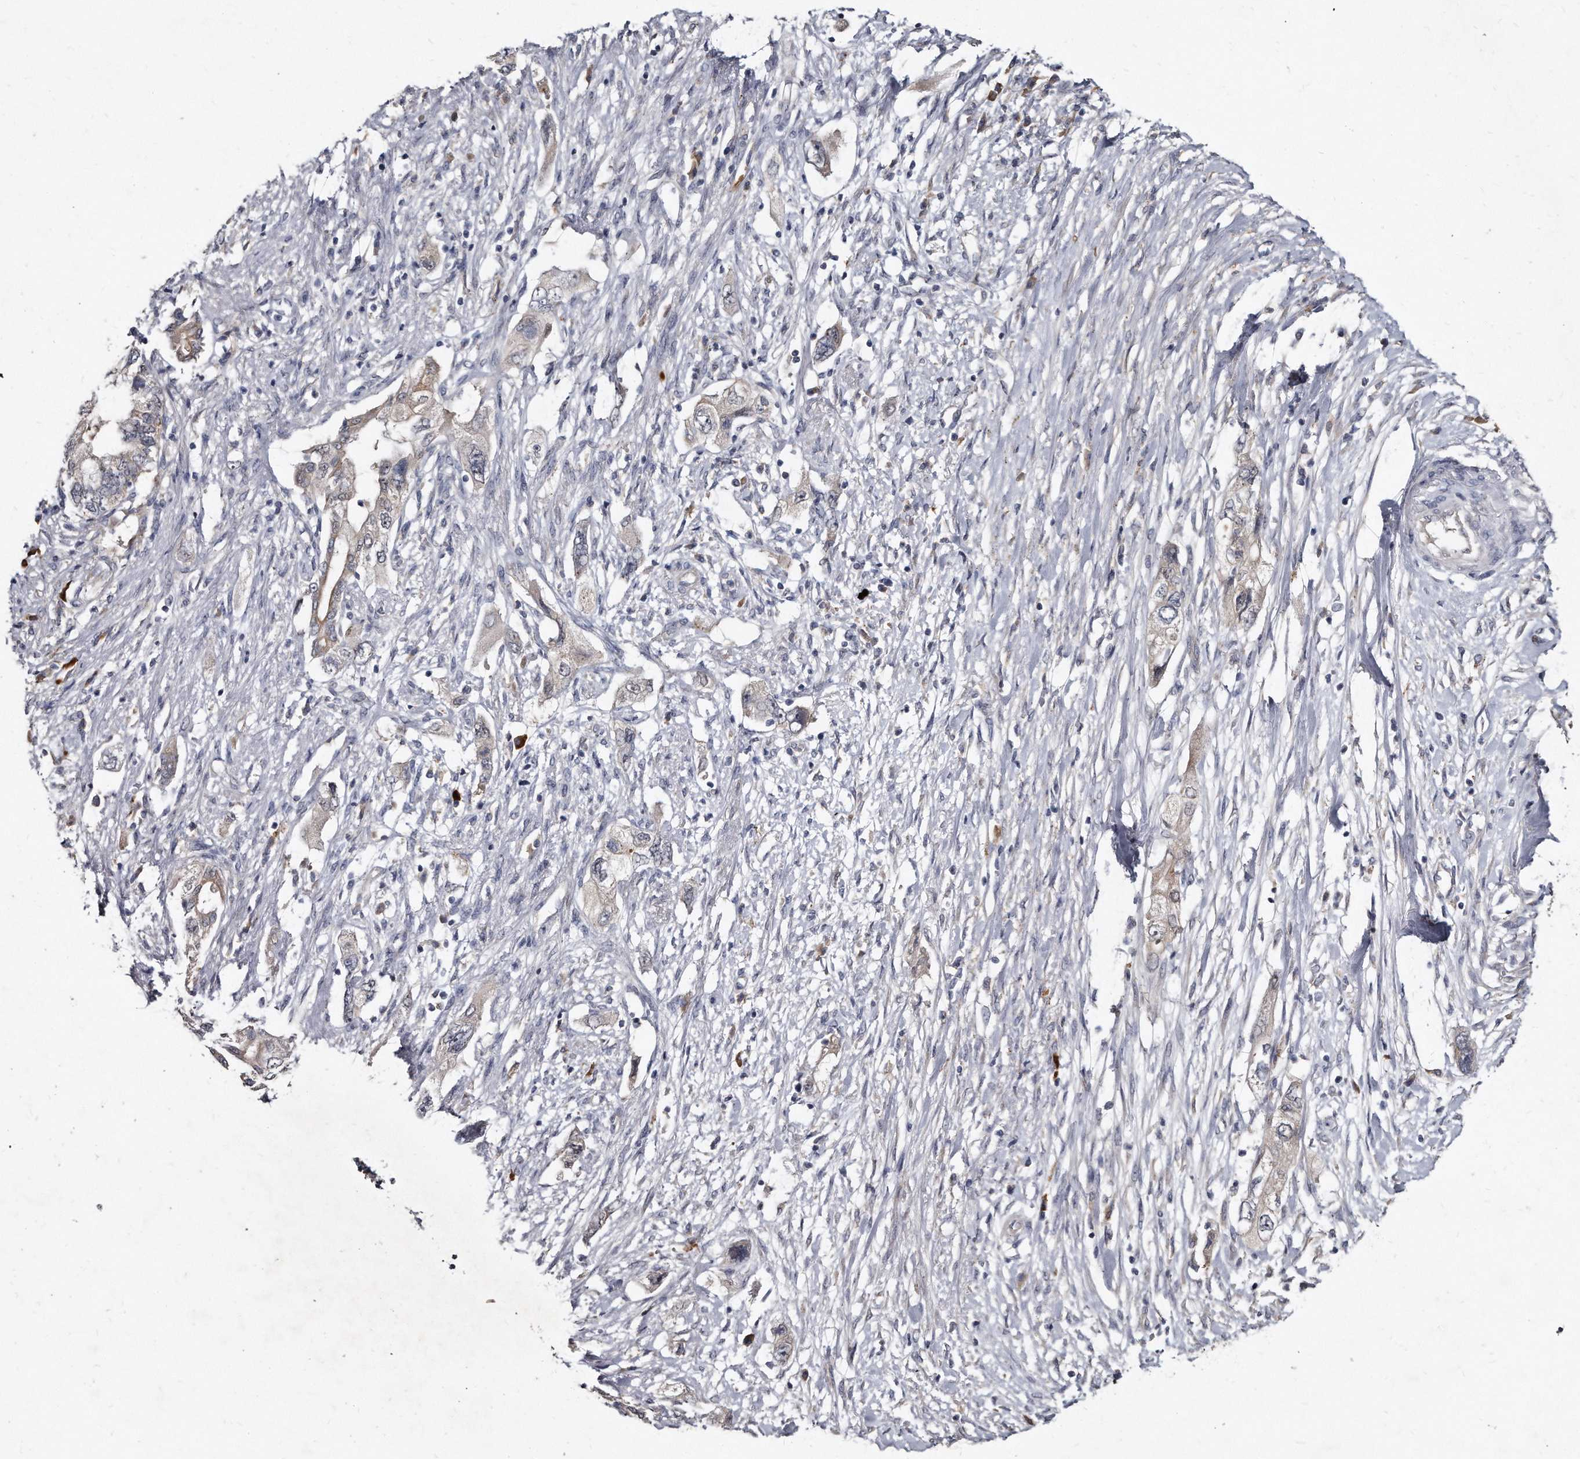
{"staining": {"intensity": "weak", "quantity": "<25%", "location": "cytoplasmic/membranous"}, "tissue": "pancreatic cancer", "cell_type": "Tumor cells", "image_type": "cancer", "snomed": [{"axis": "morphology", "description": "Adenocarcinoma, NOS"}, {"axis": "topography", "description": "Pancreas"}], "caption": "A micrograph of pancreatic cancer stained for a protein demonstrates no brown staining in tumor cells.", "gene": "KLHDC3", "patient": {"sex": "female", "age": 73}}